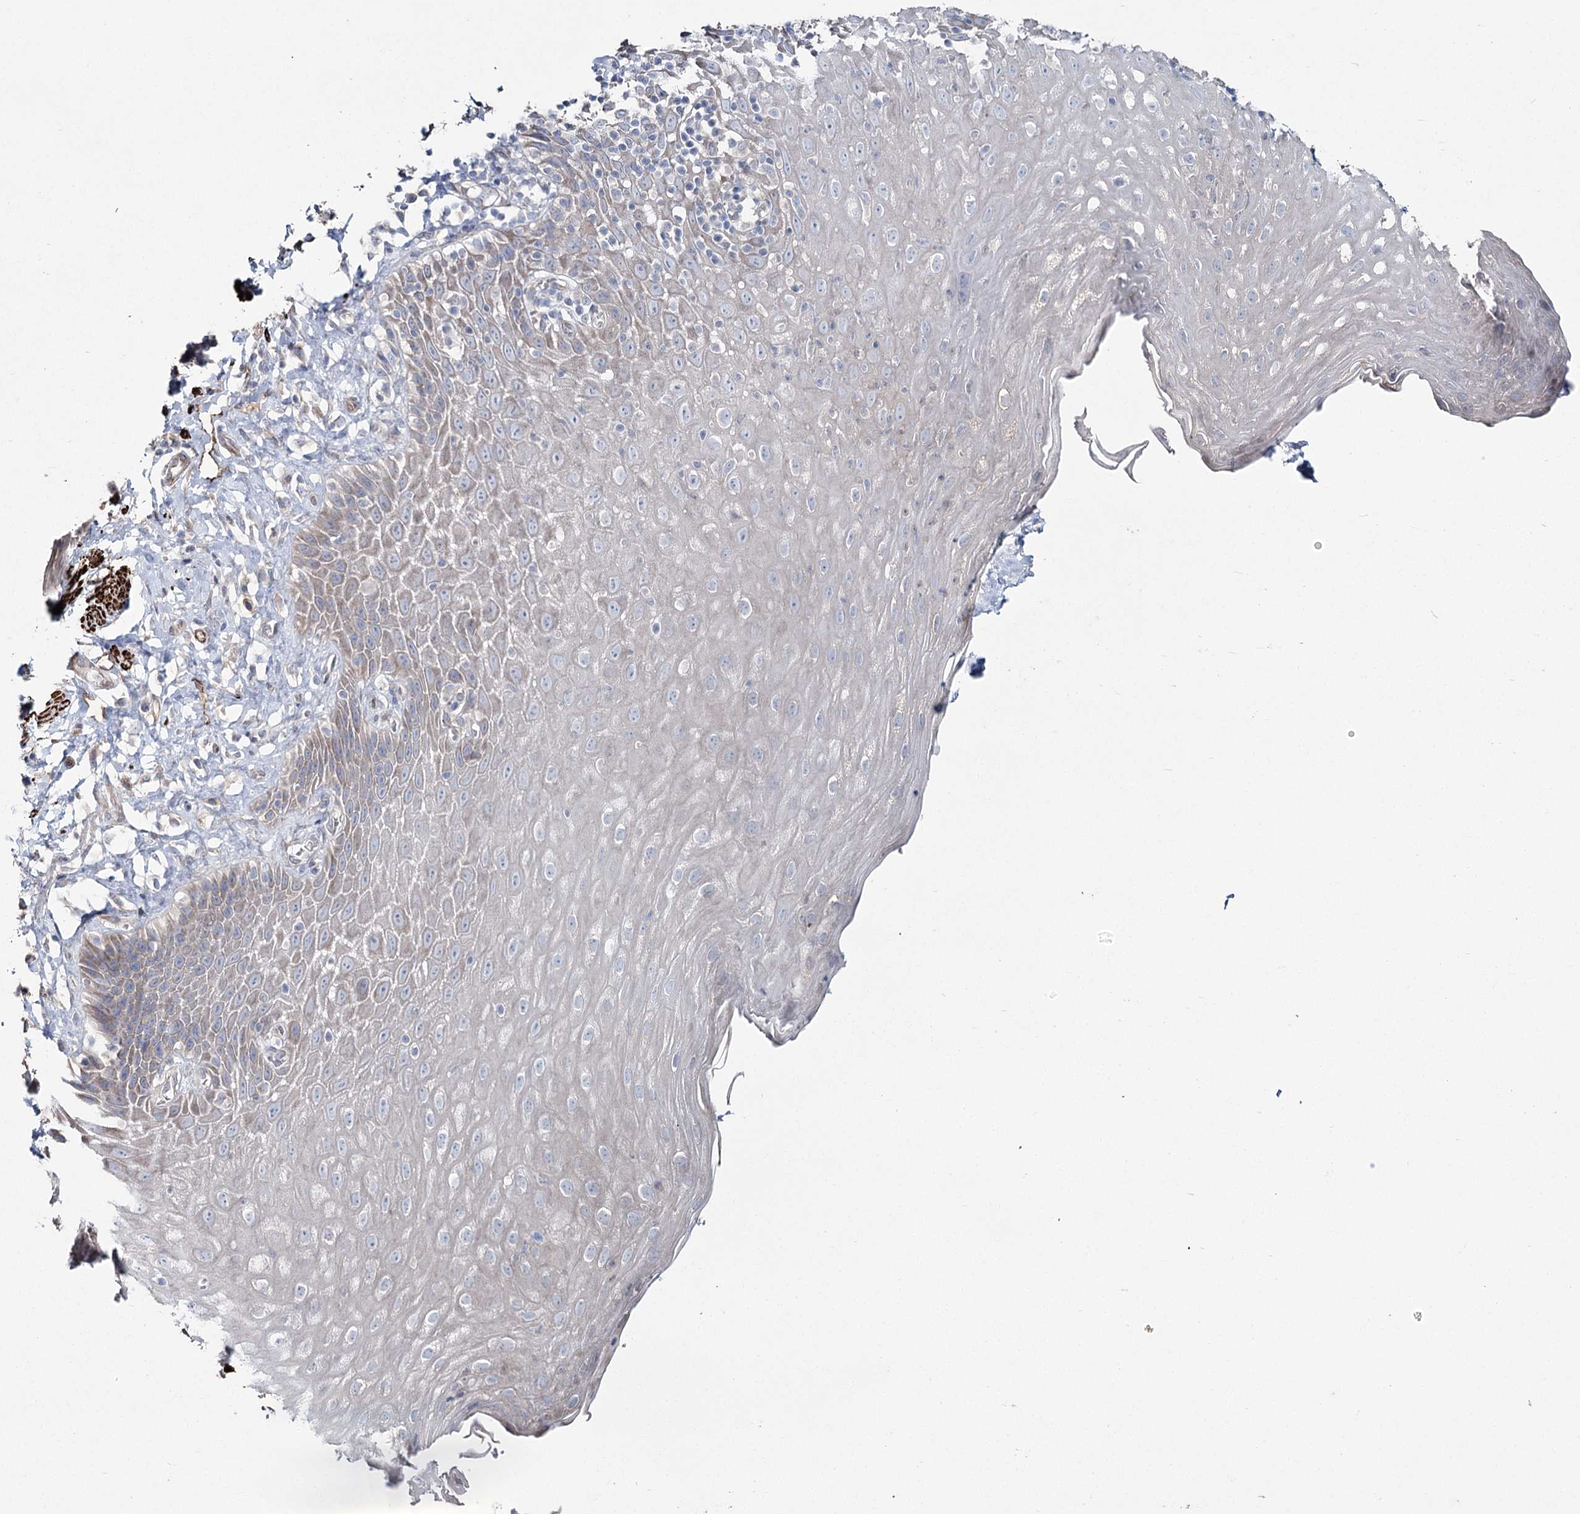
{"staining": {"intensity": "negative", "quantity": "none", "location": "none"}, "tissue": "esophagus", "cell_type": "Squamous epithelial cells", "image_type": "normal", "snomed": [{"axis": "morphology", "description": "Normal tissue, NOS"}, {"axis": "topography", "description": "Esophagus"}], "caption": "A high-resolution image shows immunohistochemistry staining of benign esophagus, which shows no significant positivity in squamous epithelial cells.", "gene": "SUMF1", "patient": {"sex": "female", "age": 61}}